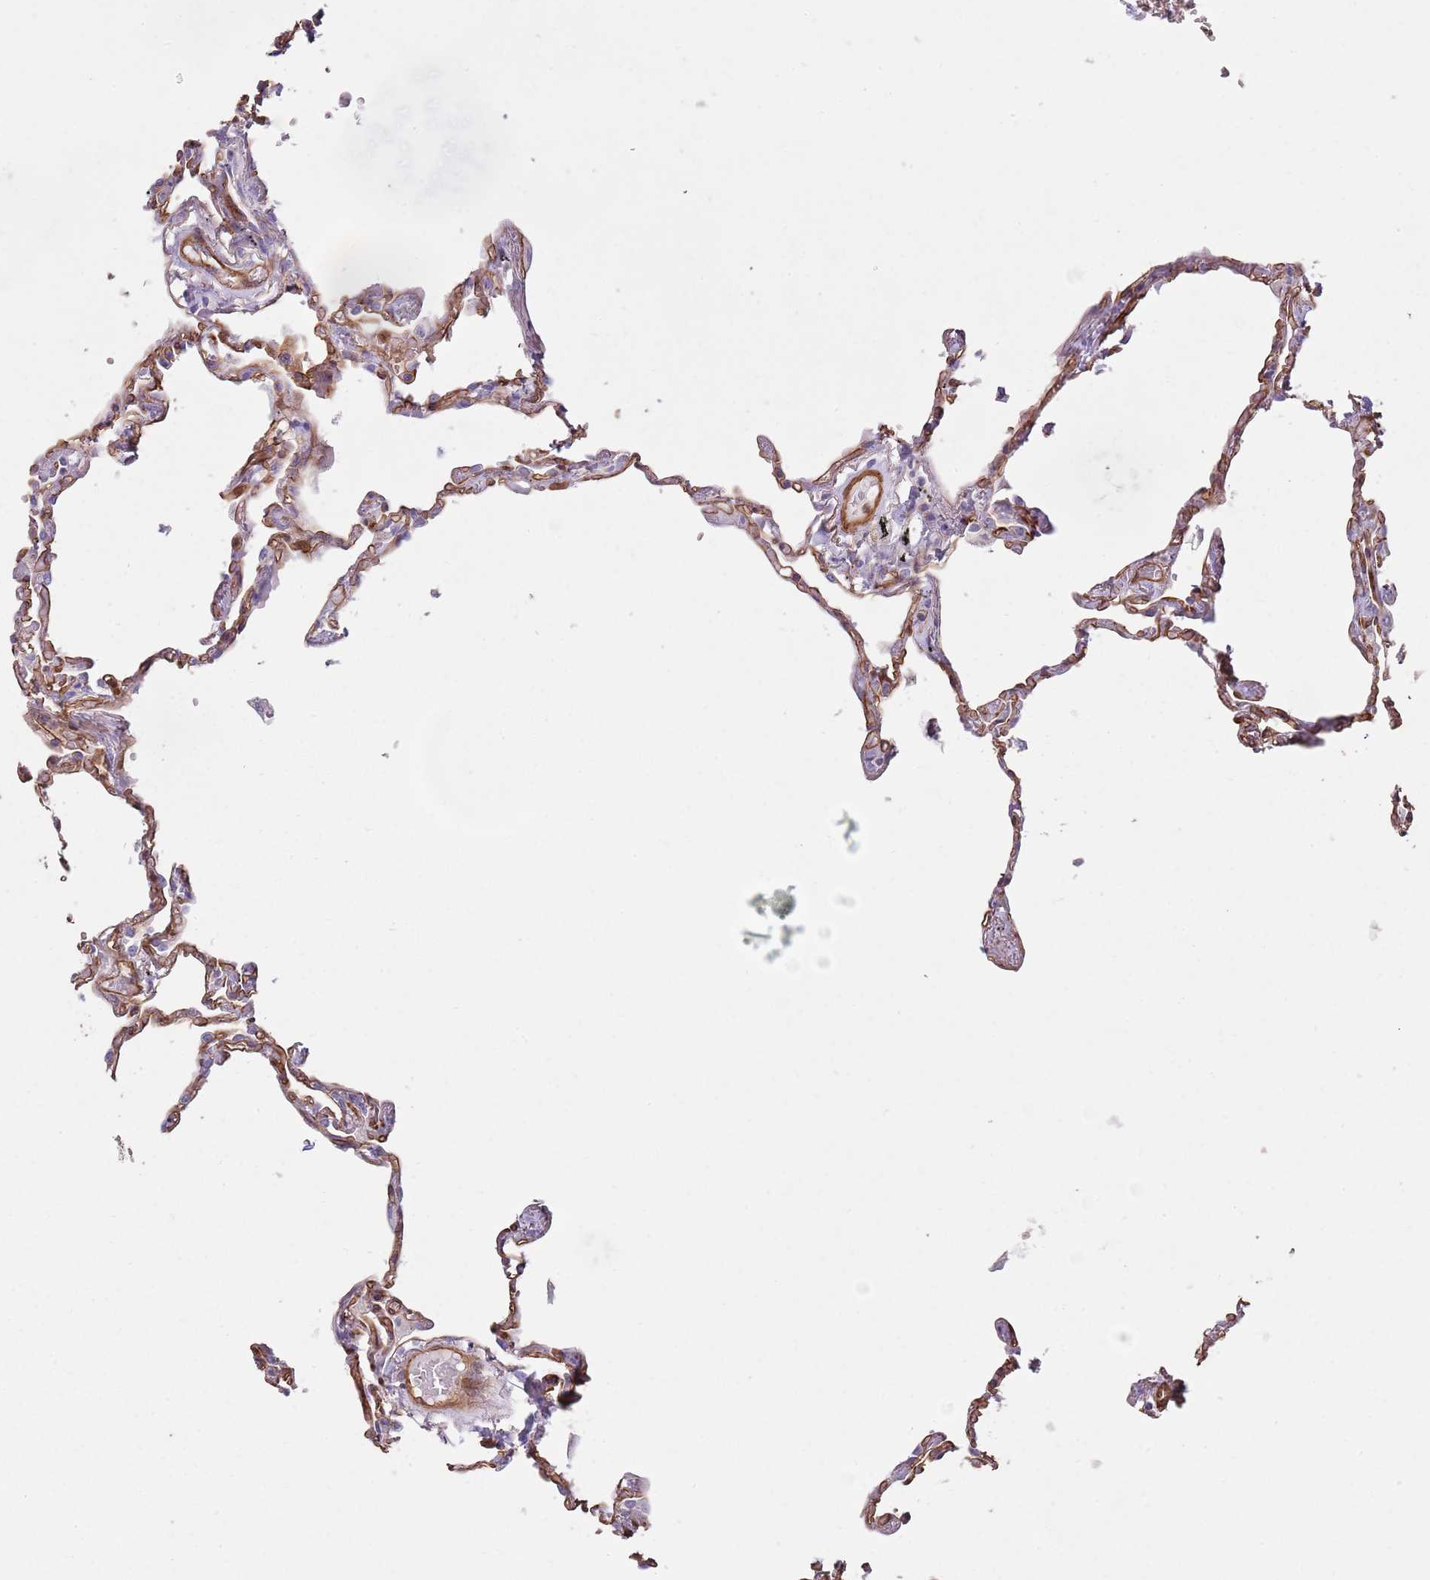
{"staining": {"intensity": "strong", "quantity": ">75%", "location": "cytoplasmic/membranous"}, "tissue": "lung", "cell_type": "Alveolar cells", "image_type": "normal", "snomed": [{"axis": "morphology", "description": "Normal tissue, NOS"}, {"axis": "topography", "description": "Lung"}], "caption": "Immunohistochemical staining of normal lung displays strong cytoplasmic/membranous protein staining in about >75% of alveolar cells.", "gene": "PHLPP2", "patient": {"sex": "female", "age": 67}}